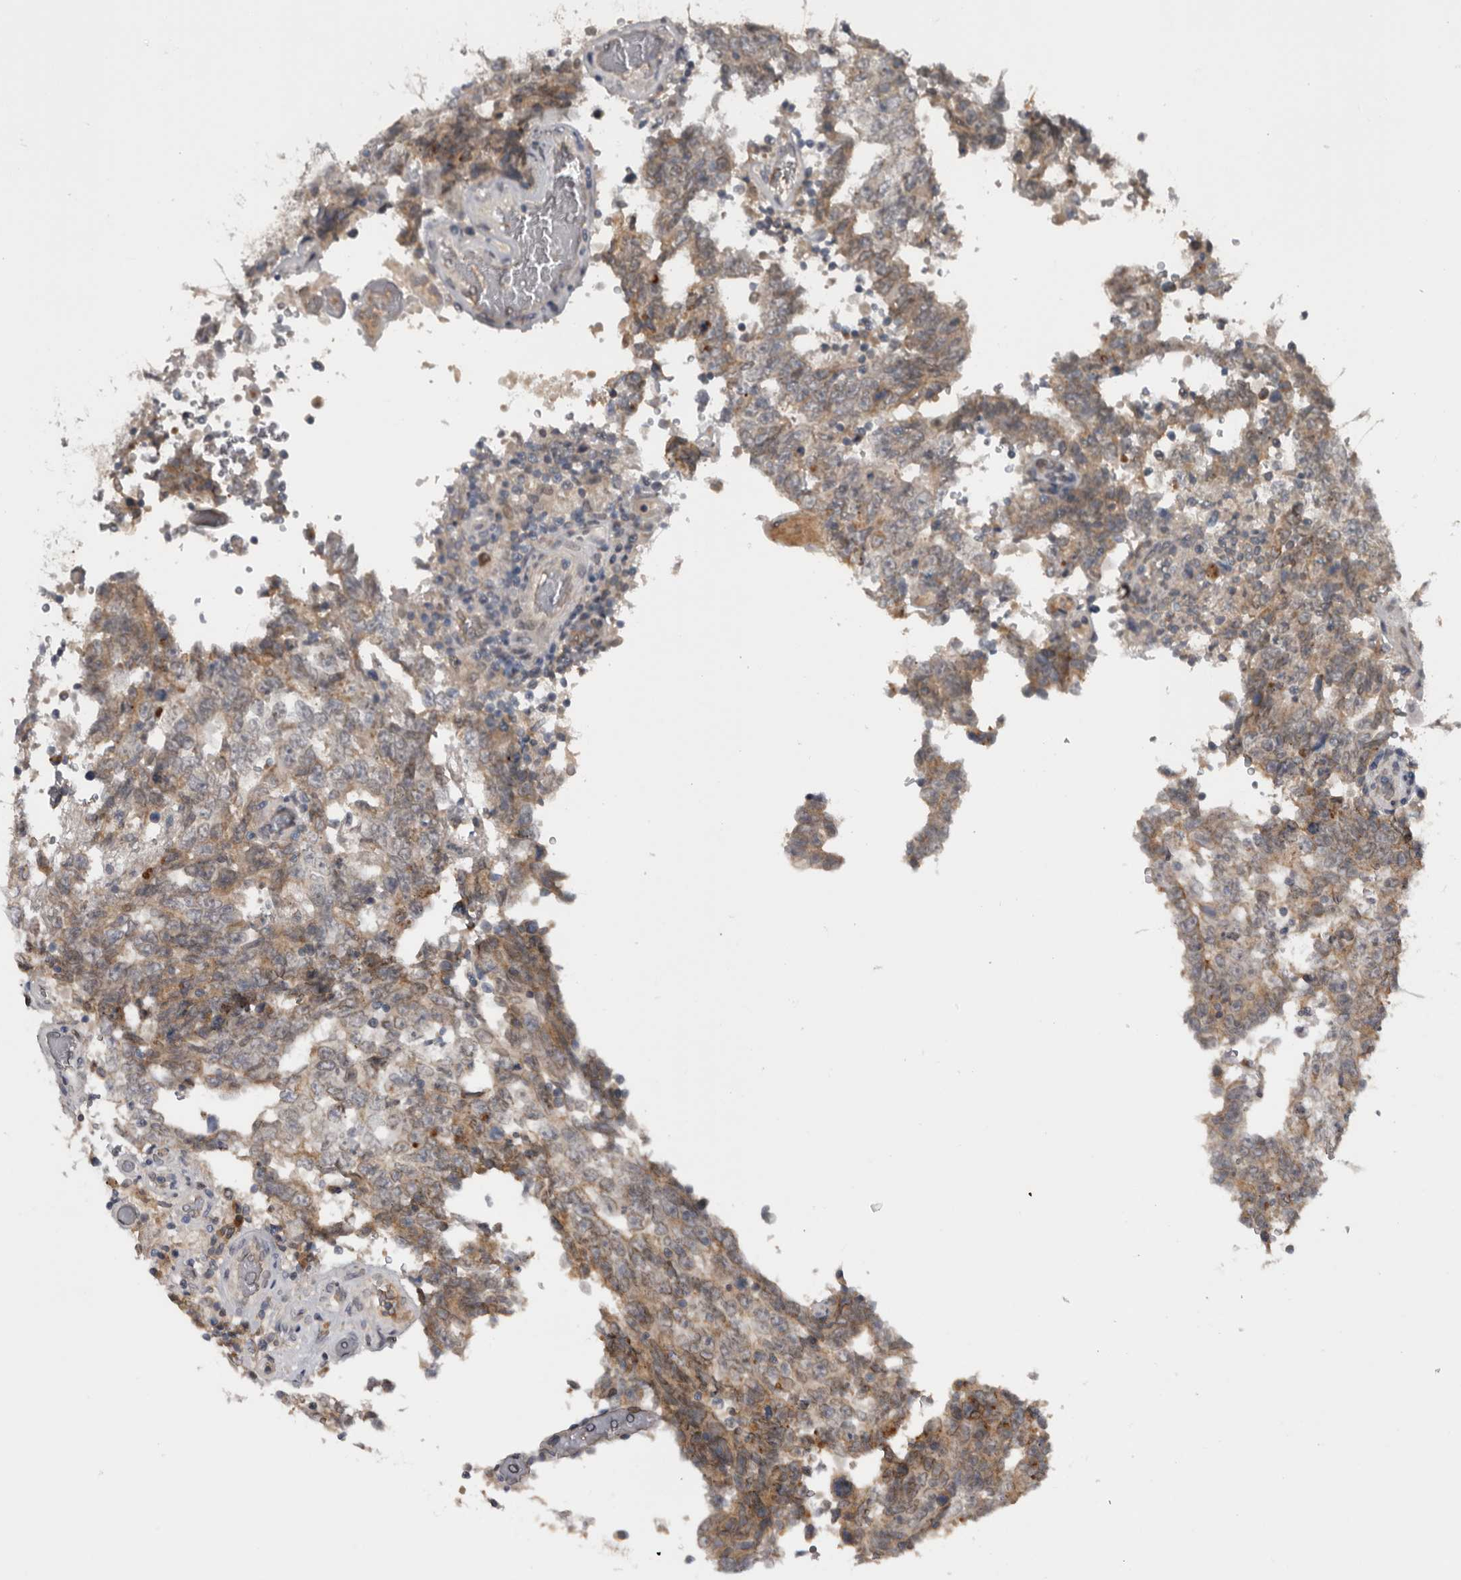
{"staining": {"intensity": "weak", "quantity": ">75%", "location": "cytoplasmic/membranous"}, "tissue": "testis cancer", "cell_type": "Tumor cells", "image_type": "cancer", "snomed": [{"axis": "morphology", "description": "Carcinoma, Embryonal, NOS"}, {"axis": "topography", "description": "Testis"}], "caption": "Embryonal carcinoma (testis) stained with a brown dye exhibits weak cytoplasmic/membranous positive staining in about >75% of tumor cells.", "gene": "NMUR1", "patient": {"sex": "male", "age": 26}}